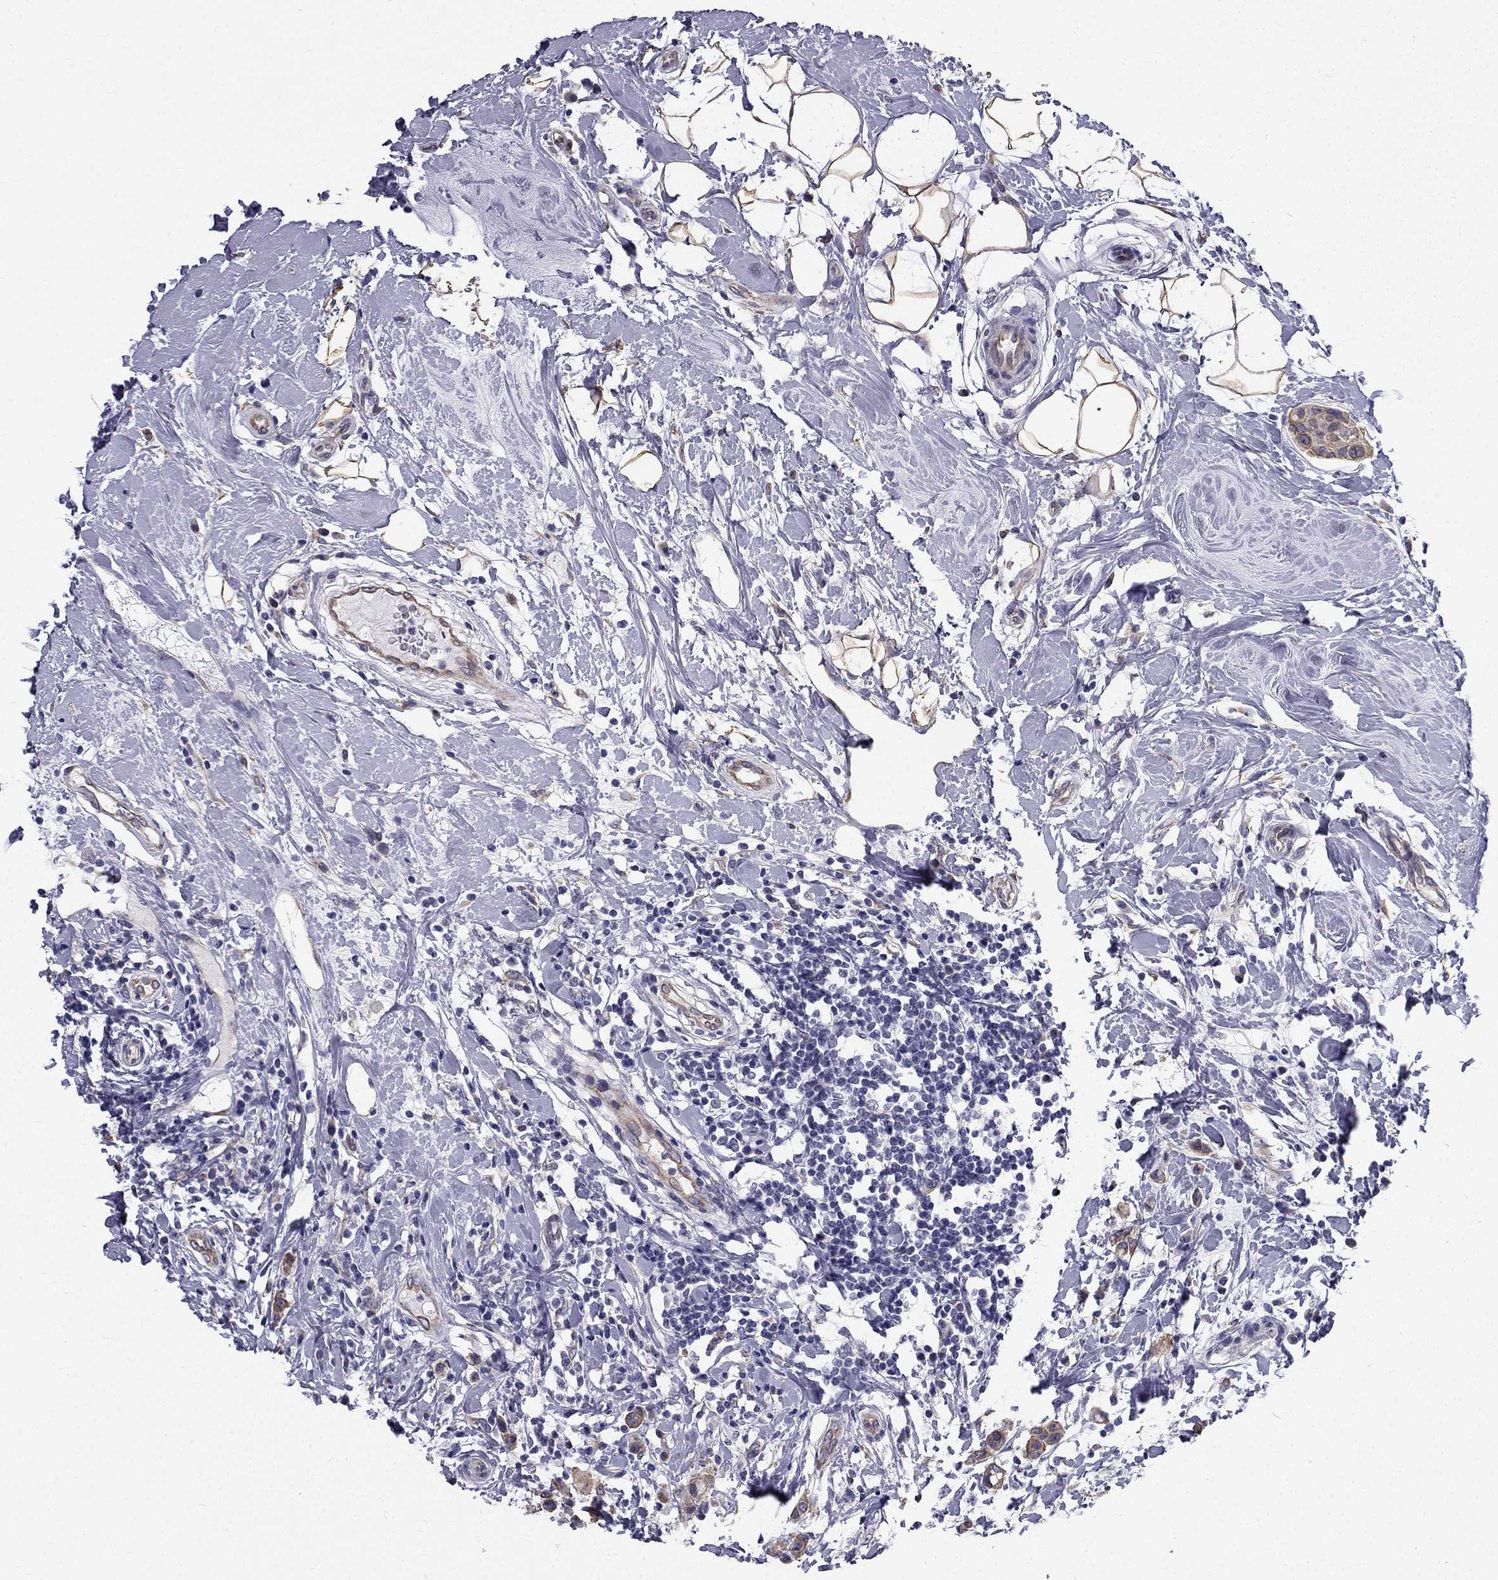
{"staining": {"intensity": "moderate", "quantity": "<25%", "location": "cytoplasmic/membranous"}, "tissue": "breast cancer", "cell_type": "Tumor cells", "image_type": "cancer", "snomed": [{"axis": "morphology", "description": "Duct carcinoma"}, {"axis": "topography", "description": "Breast"}], "caption": "A histopathology image of human breast cancer (infiltrating ductal carcinoma) stained for a protein exhibits moderate cytoplasmic/membranous brown staining in tumor cells. (DAB (3,3'-diaminobenzidine) = brown stain, brightfield microscopy at high magnification).", "gene": "CCDC40", "patient": {"sex": "female", "age": 27}}